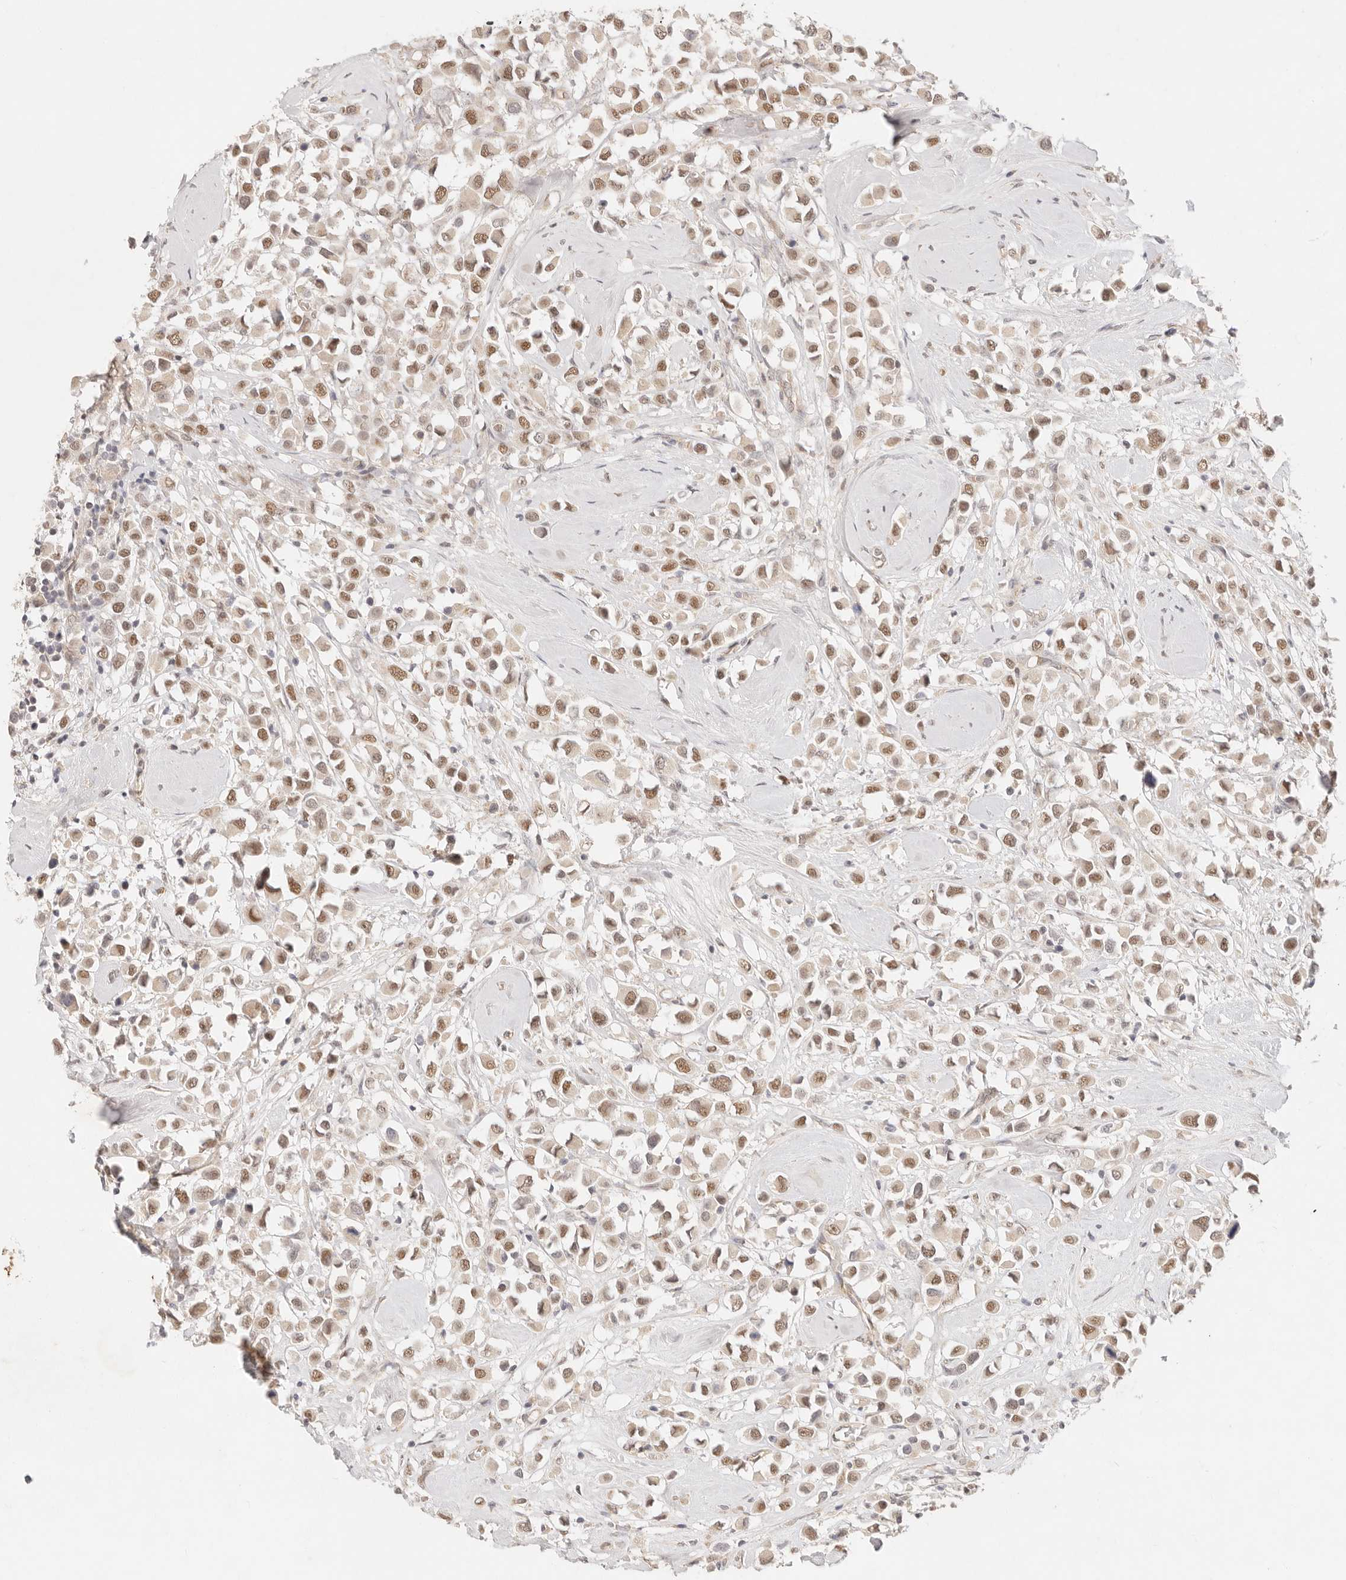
{"staining": {"intensity": "moderate", "quantity": ">75%", "location": "nuclear"}, "tissue": "breast cancer", "cell_type": "Tumor cells", "image_type": "cancer", "snomed": [{"axis": "morphology", "description": "Duct carcinoma"}, {"axis": "topography", "description": "Breast"}], "caption": "Immunohistochemistry photomicrograph of human breast cancer (intraductal carcinoma) stained for a protein (brown), which exhibits medium levels of moderate nuclear expression in approximately >75% of tumor cells.", "gene": "GPR156", "patient": {"sex": "female", "age": 61}}